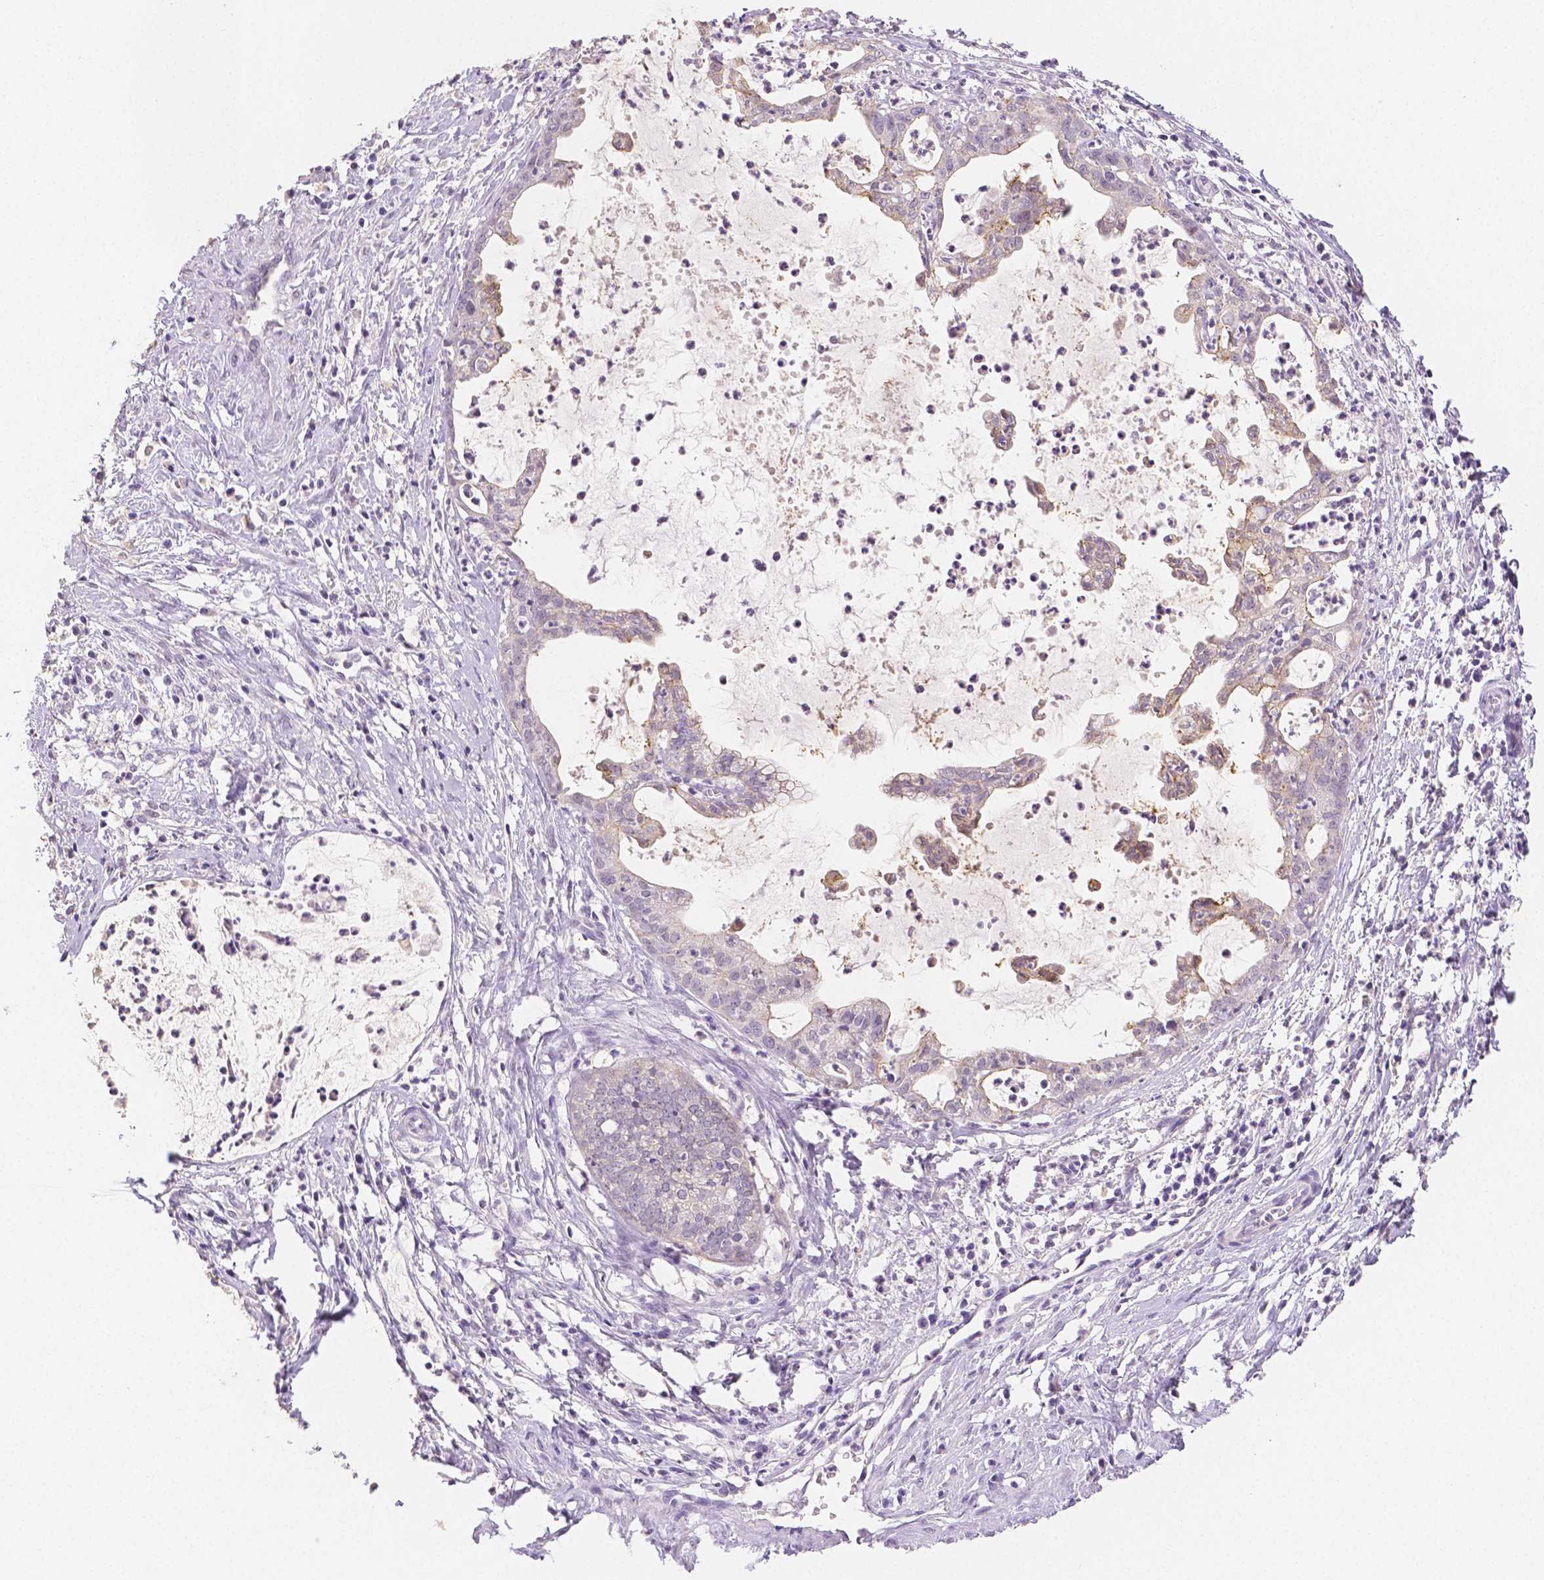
{"staining": {"intensity": "weak", "quantity": "25%-75%", "location": "cytoplasmic/membranous"}, "tissue": "cervical cancer", "cell_type": "Tumor cells", "image_type": "cancer", "snomed": [{"axis": "morphology", "description": "Normal tissue, NOS"}, {"axis": "morphology", "description": "Adenocarcinoma, NOS"}, {"axis": "topography", "description": "Cervix"}], "caption": "Adenocarcinoma (cervical) stained with a protein marker shows weak staining in tumor cells.", "gene": "OCLN", "patient": {"sex": "female", "age": 38}}